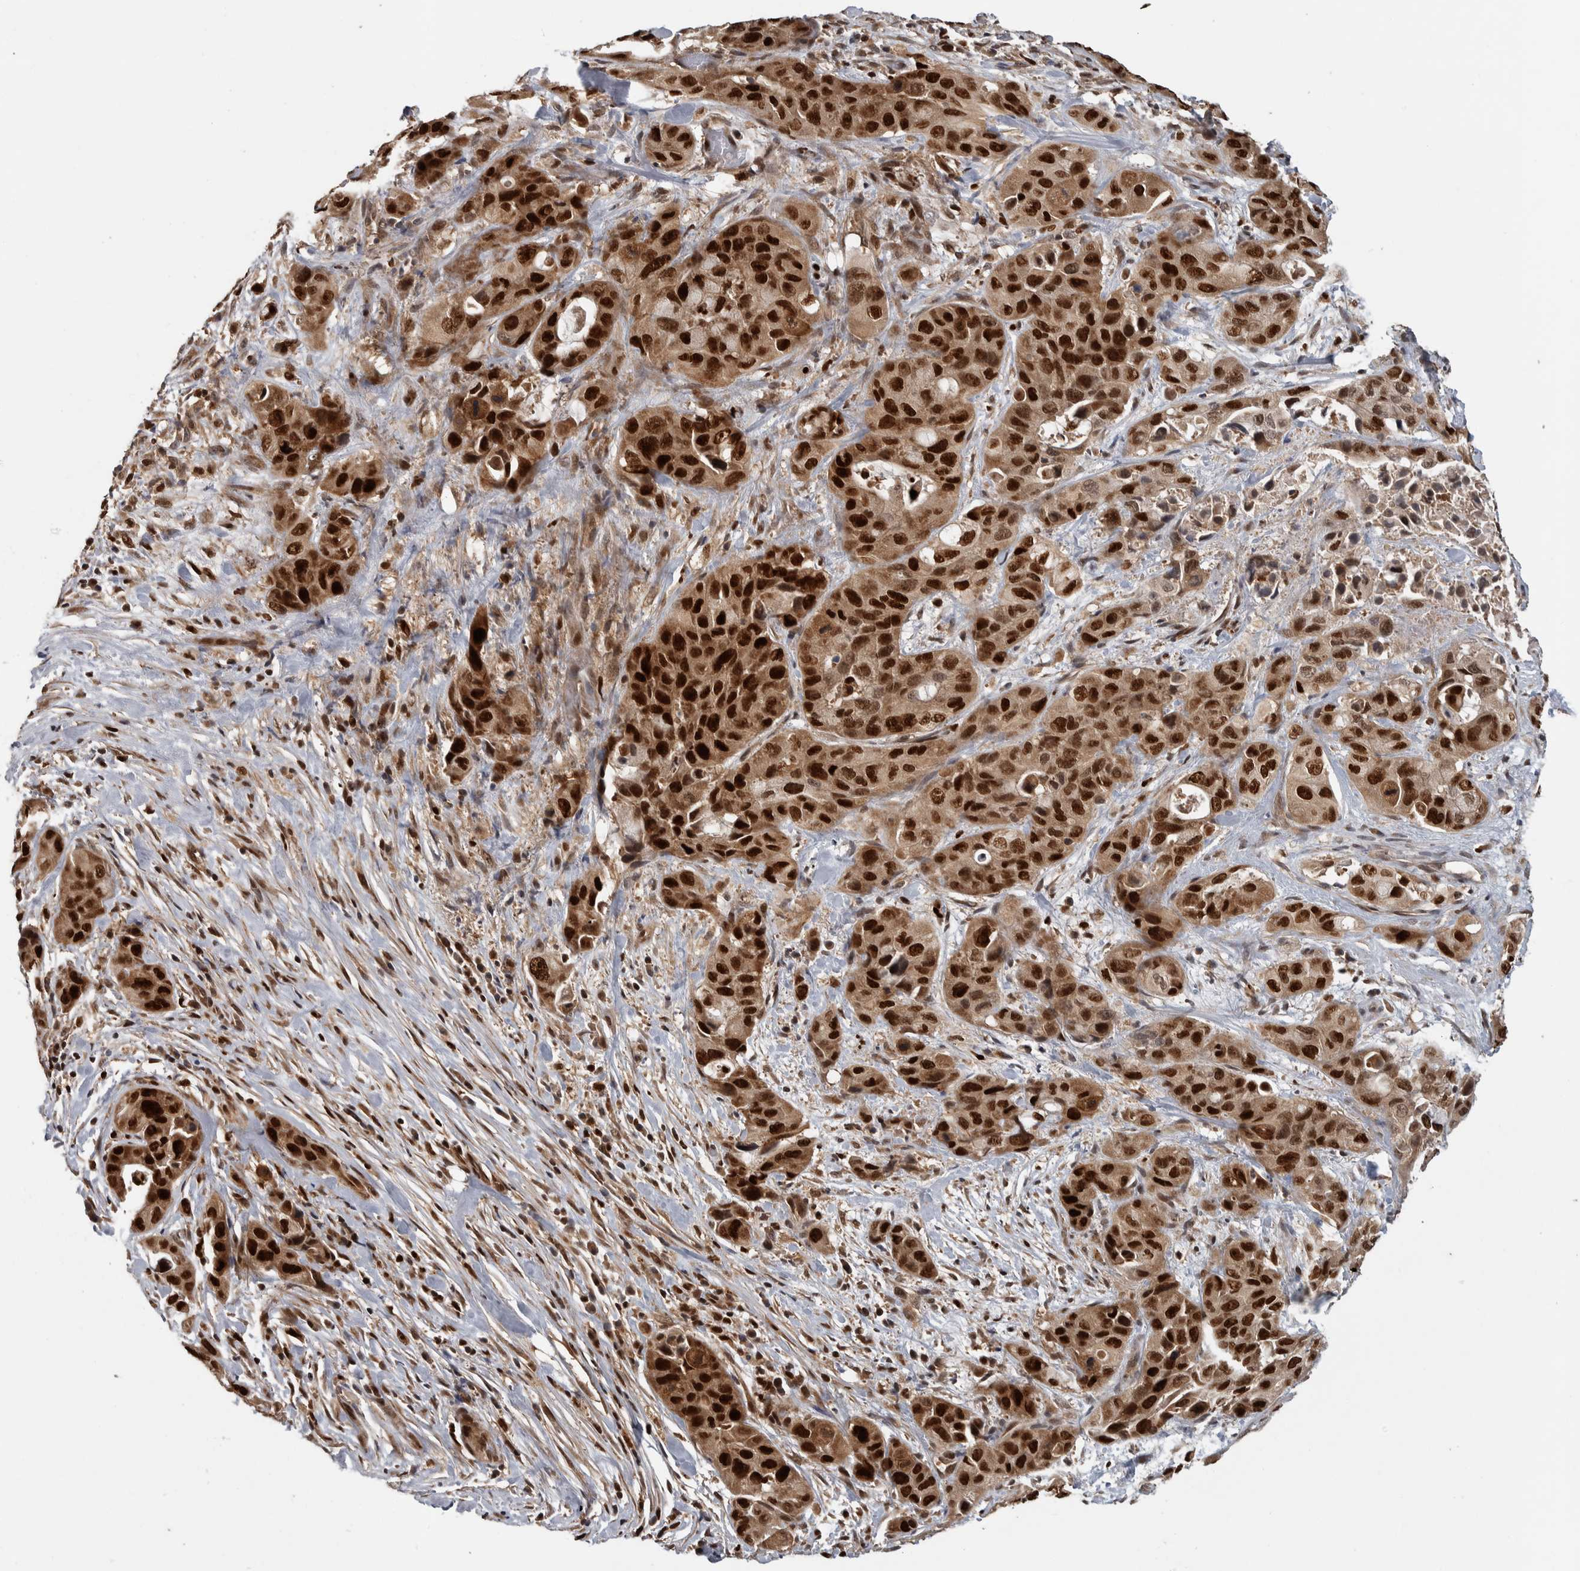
{"staining": {"intensity": "strong", "quantity": ">75%", "location": "cytoplasmic/membranous,nuclear"}, "tissue": "pancreatic cancer", "cell_type": "Tumor cells", "image_type": "cancer", "snomed": [{"axis": "morphology", "description": "Adenocarcinoma, NOS"}, {"axis": "topography", "description": "Pancreas"}], "caption": "A high-resolution photomicrograph shows immunohistochemistry staining of pancreatic cancer, which exhibits strong cytoplasmic/membranous and nuclear staining in approximately >75% of tumor cells. (DAB IHC with brightfield microscopy, high magnification).", "gene": "RPS6KA4", "patient": {"sex": "male", "age": 53}}